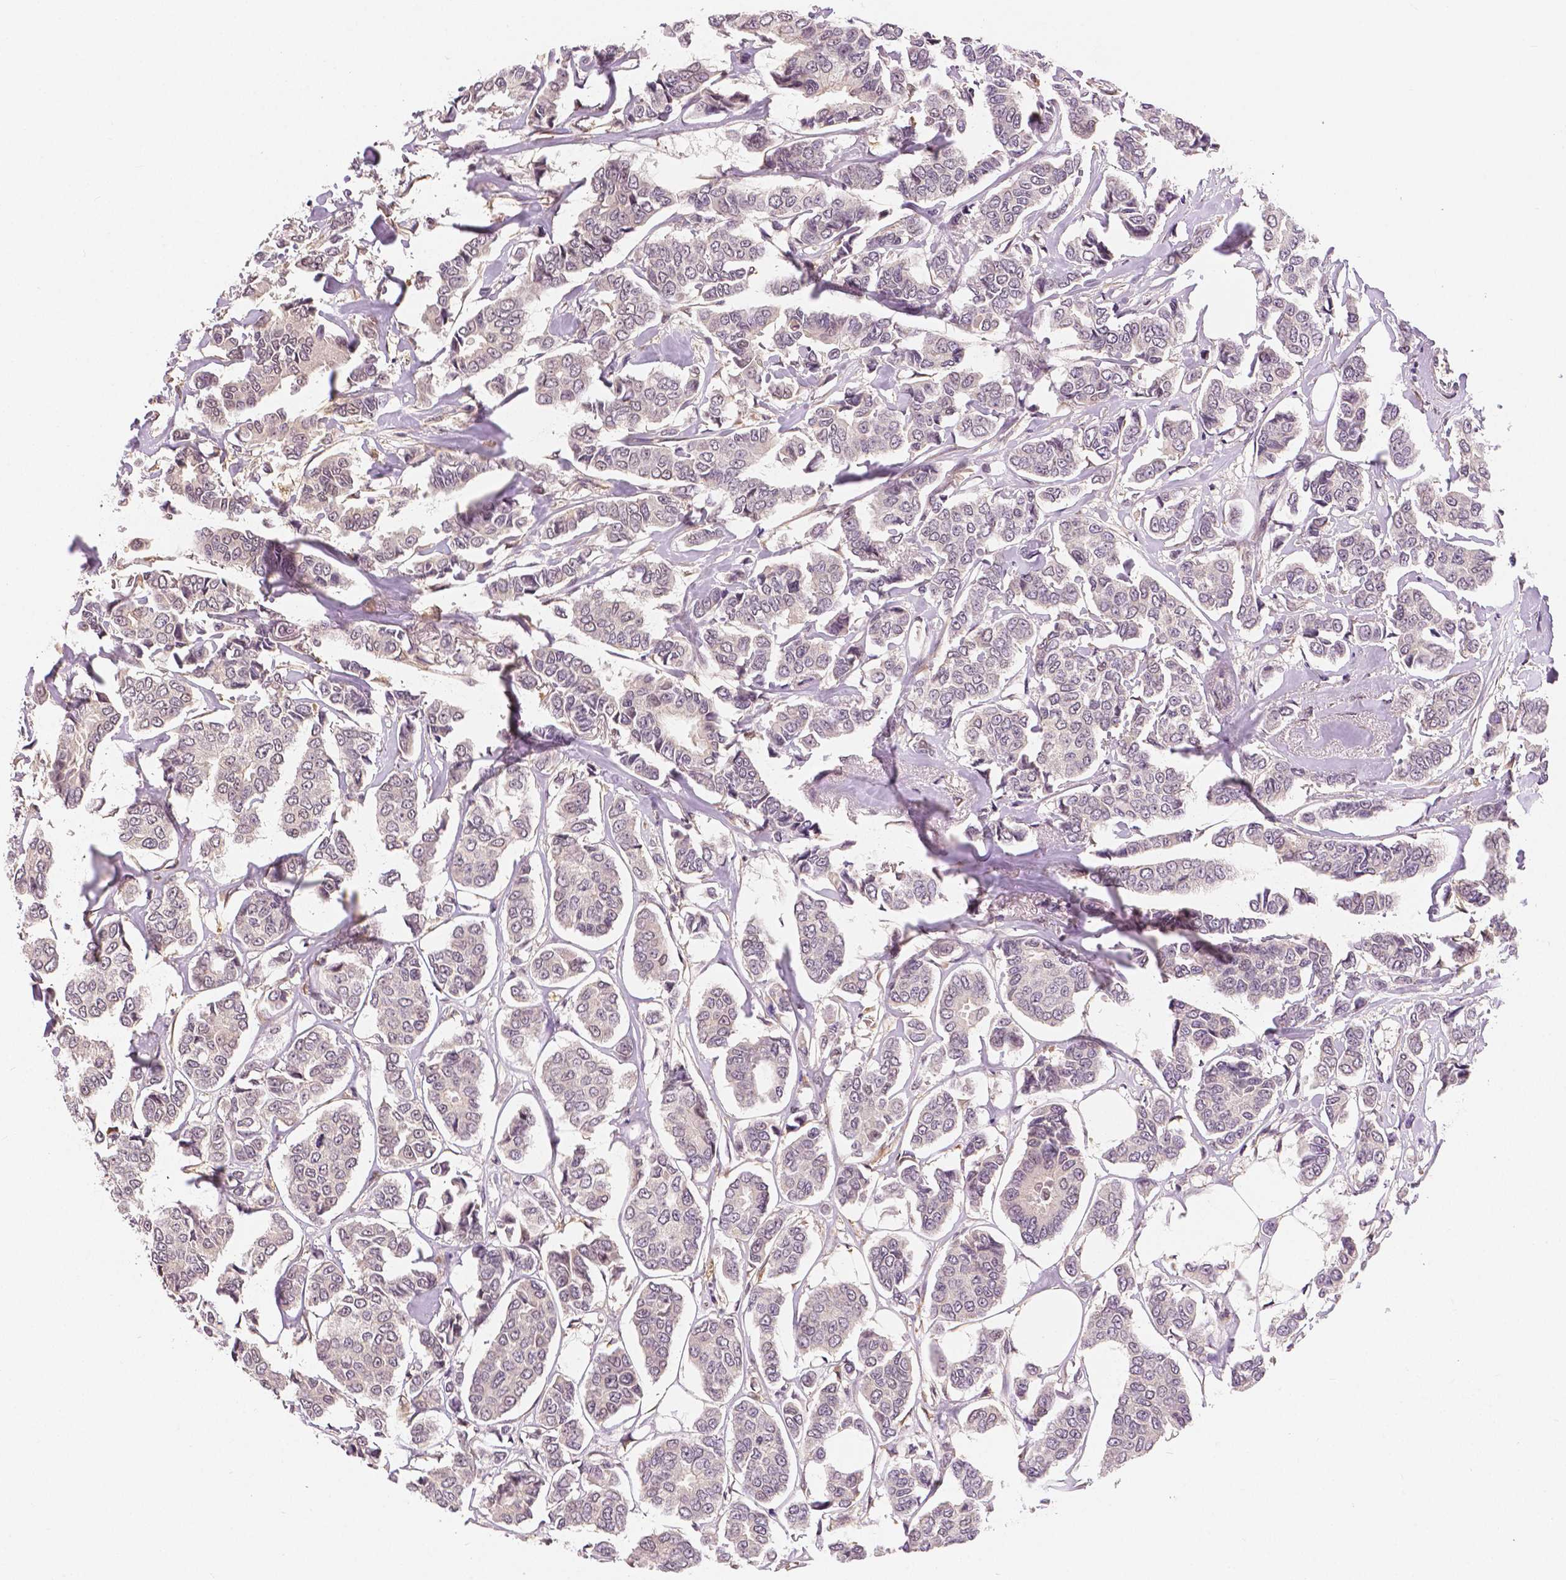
{"staining": {"intensity": "negative", "quantity": "none", "location": "none"}, "tissue": "breast cancer", "cell_type": "Tumor cells", "image_type": "cancer", "snomed": [{"axis": "morphology", "description": "Duct carcinoma"}, {"axis": "topography", "description": "Breast"}], "caption": "There is no significant expression in tumor cells of breast cancer (invasive ductal carcinoma).", "gene": "MAP1LC3B", "patient": {"sex": "female", "age": 94}}